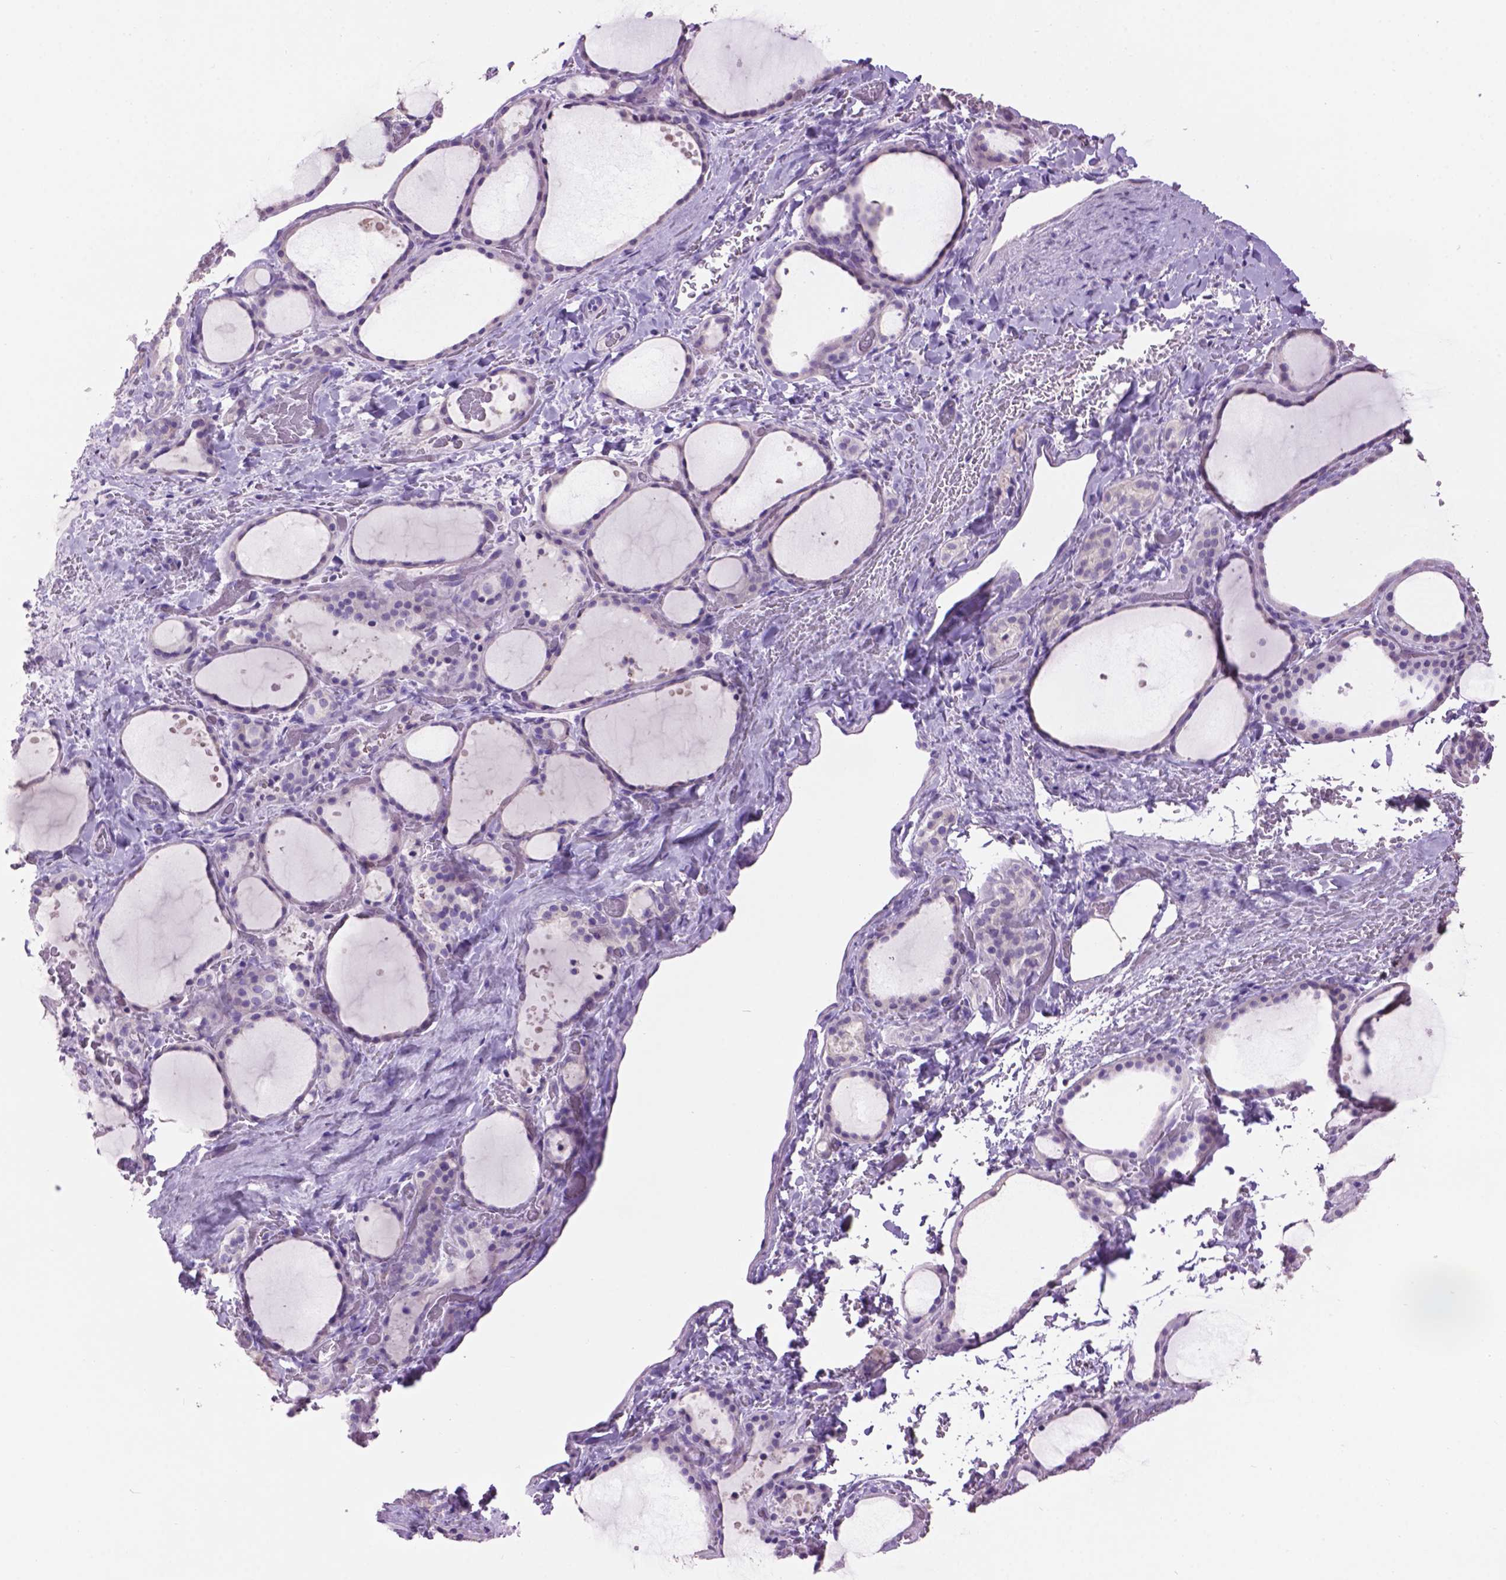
{"staining": {"intensity": "negative", "quantity": "none", "location": "none"}, "tissue": "thyroid gland", "cell_type": "Glandular cells", "image_type": "normal", "snomed": [{"axis": "morphology", "description": "Normal tissue, NOS"}, {"axis": "topography", "description": "Thyroid gland"}], "caption": "Immunohistochemistry (IHC) image of unremarkable thyroid gland: human thyroid gland stained with DAB exhibits no significant protein expression in glandular cells.", "gene": "CRYBA4", "patient": {"sex": "female", "age": 36}}